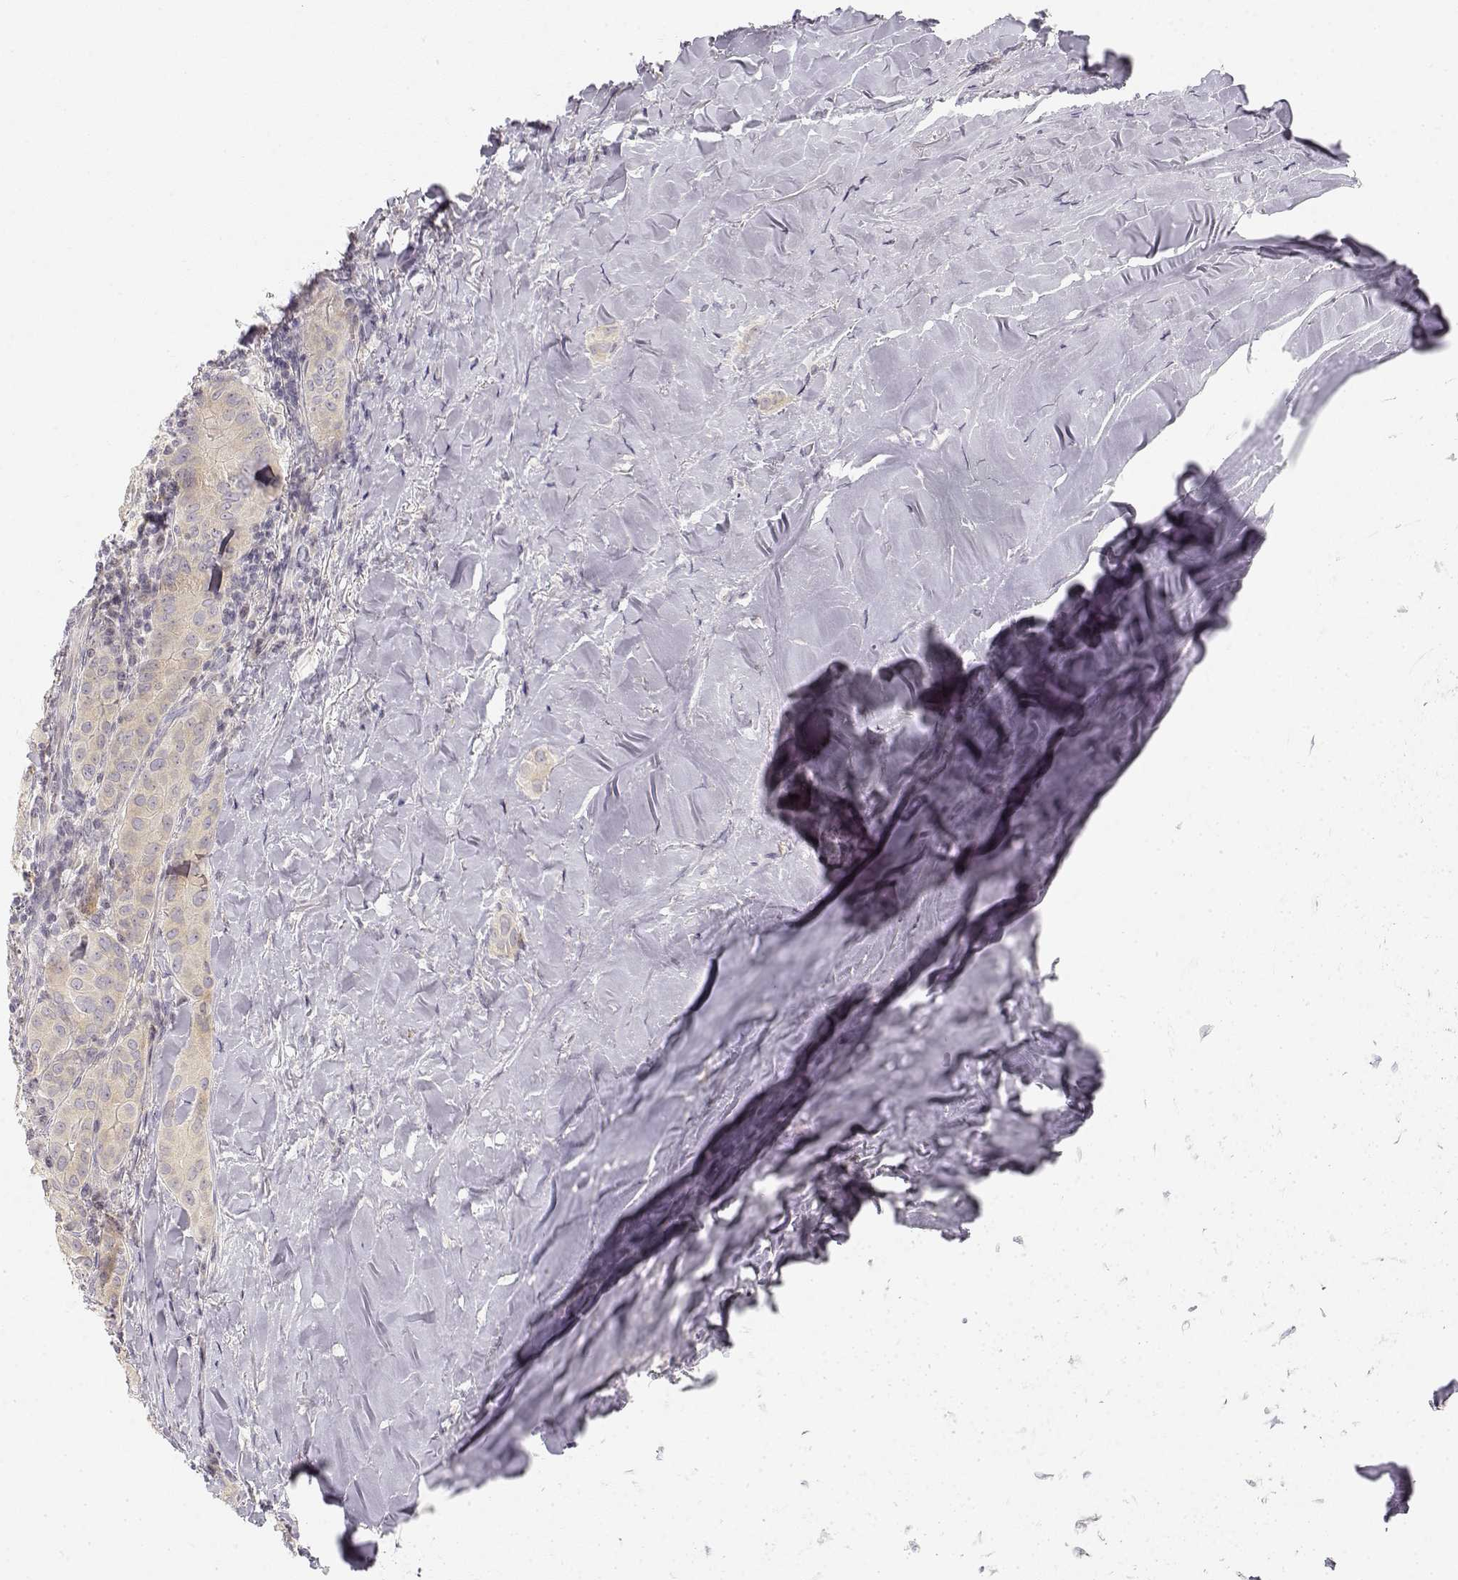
{"staining": {"intensity": "negative", "quantity": "none", "location": "none"}, "tissue": "thyroid cancer", "cell_type": "Tumor cells", "image_type": "cancer", "snomed": [{"axis": "morphology", "description": "Papillary adenocarcinoma, NOS"}, {"axis": "topography", "description": "Thyroid gland"}], "caption": "IHC of thyroid cancer (papillary adenocarcinoma) shows no positivity in tumor cells.", "gene": "GLIPR1L2", "patient": {"sex": "female", "age": 37}}